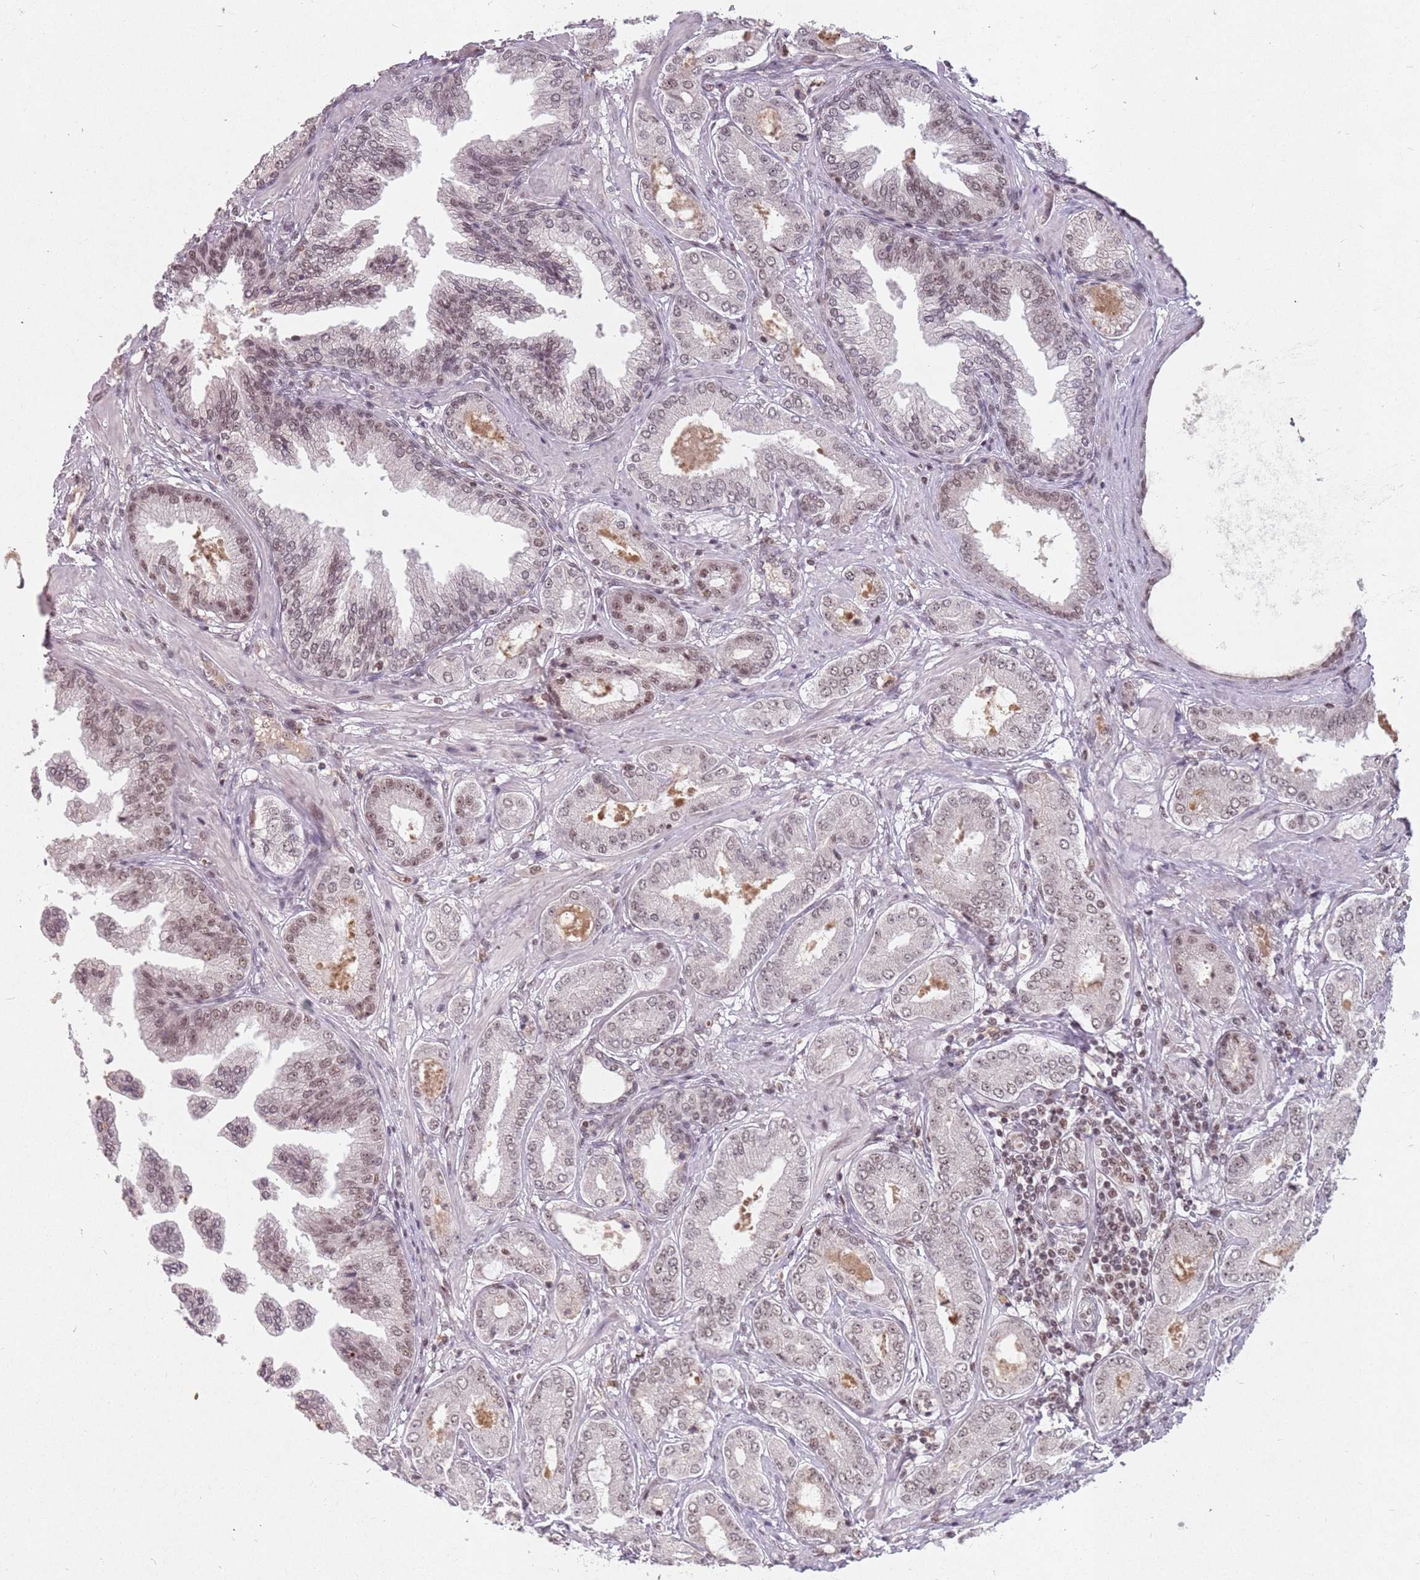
{"staining": {"intensity": "moderate", "quantity": ">75%", "location": "nuclear"}, "tissue": "prostate cancer", "cell_type": "Tumor cells", "image_type": "cancer", "snomed": [{"axis": "morphology", "description": "Adenocarcinoma, Low grade"}, {"axis": "topography", "description": "Prostate"}], "caption": "Immunohistochemistry (IHC) histopathology image of neoplastic tissue: prostate cancer (low-grade adenocarcinoma) stained using immunohistochemistry (IHC) displays medium levels of moderate protein expression localized specifically in the nuclear of tumor cells, appearing as a nuclear brown color.", "gene": "NCBP1", "patient": {"sex": "male", "age": 63}}